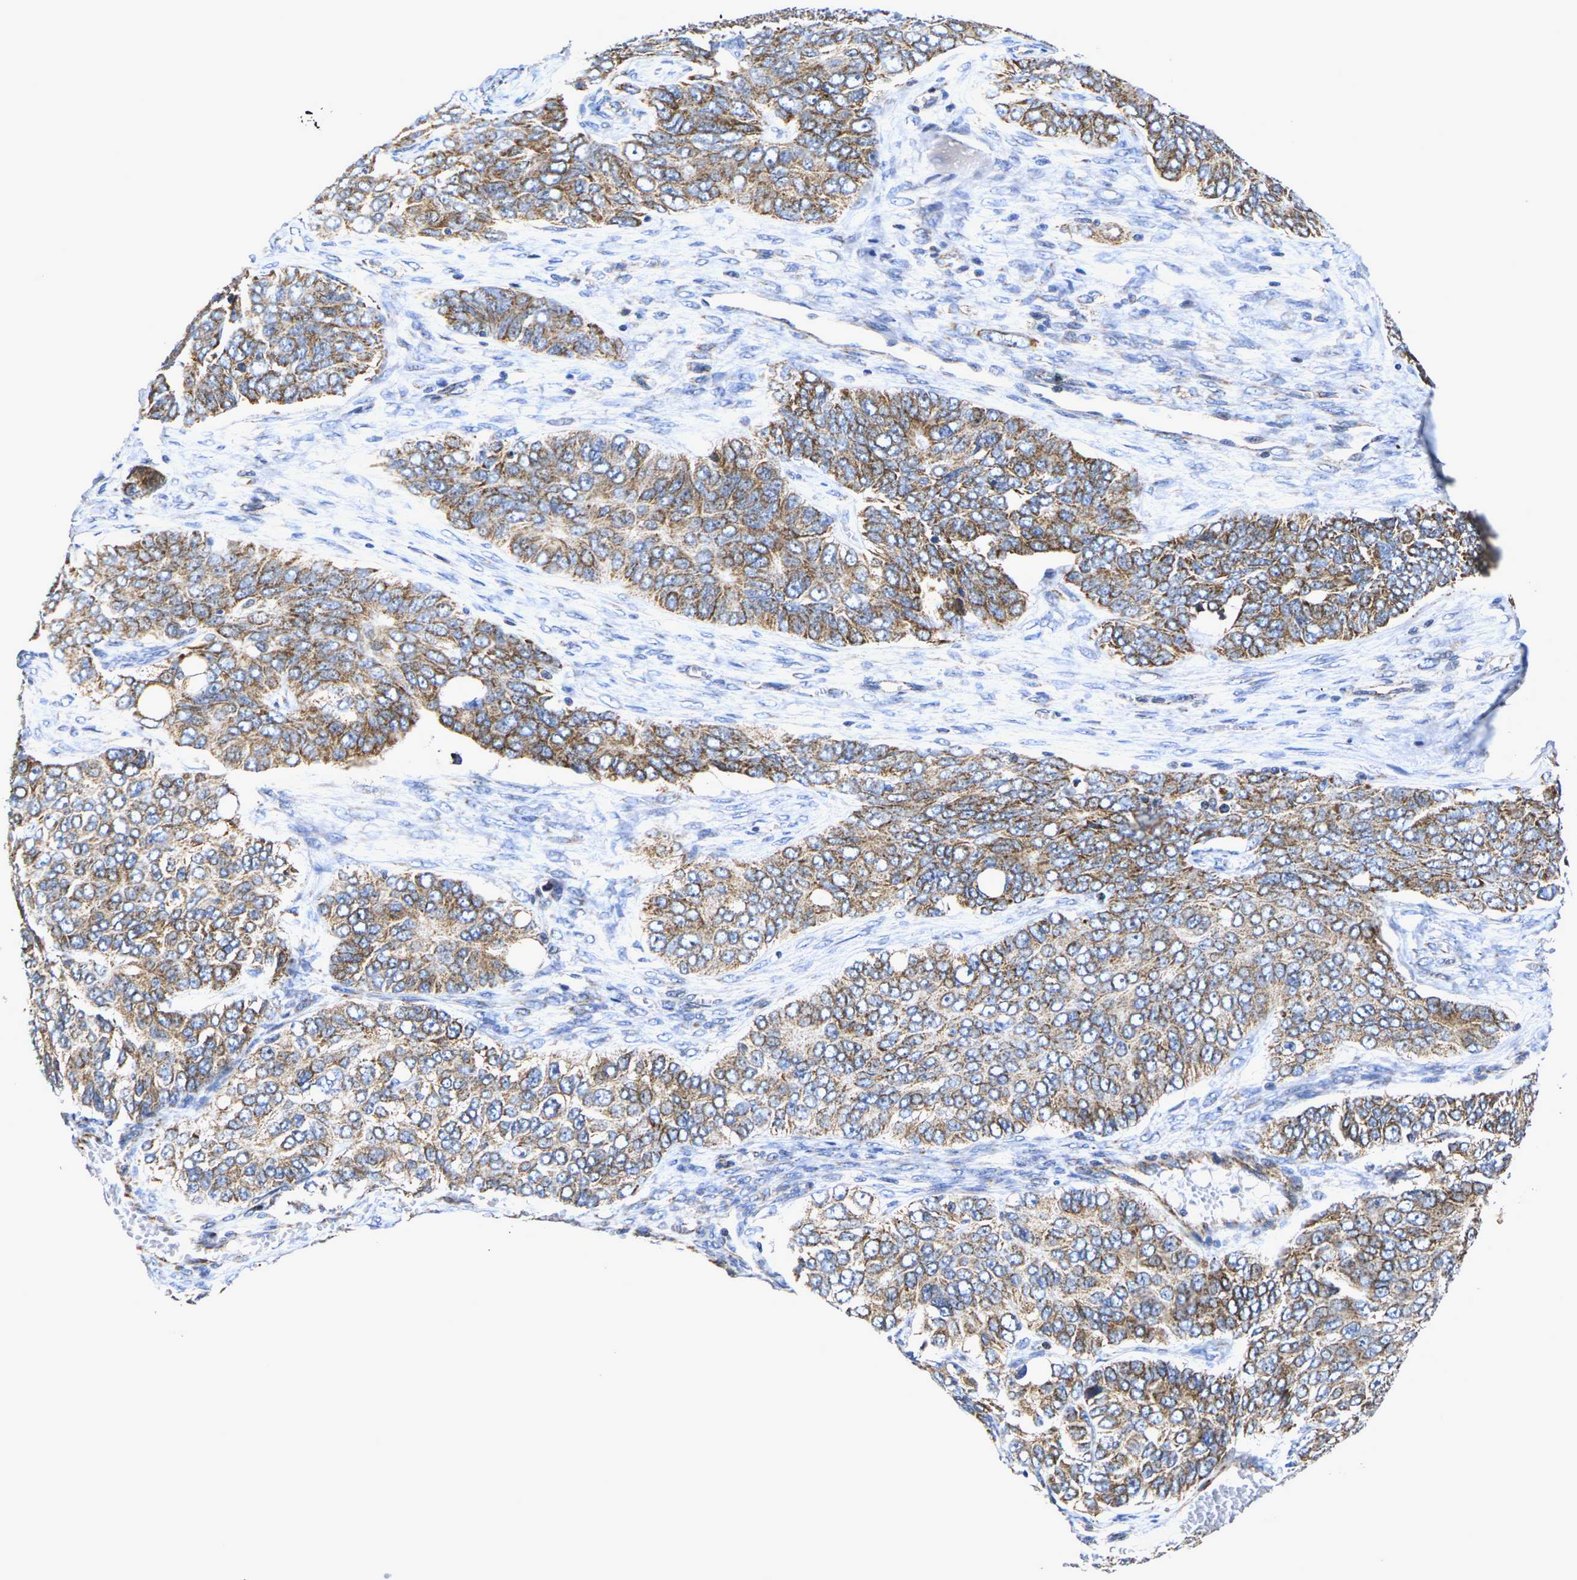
{"staining": {"intensity": "moderate", "quantity": ">75%", "location": "cytoplasmic/membranous"}, "tissue": "ovarian cancer", "cell_type": "Tumor cells", "image_type": "cancer", "snomed": [{"axis": "morphology", "description": "Carcinoma, endometroid"}, {"axis": "topography", "description": "Ovary"}], "caption": "Moderate cytoplasmic/membranous staining is seen in approximately >75% of tumor cells in ovarian cancer.", "gene": "P2RY11", "patient": {"sex": "female", "age": 51}}